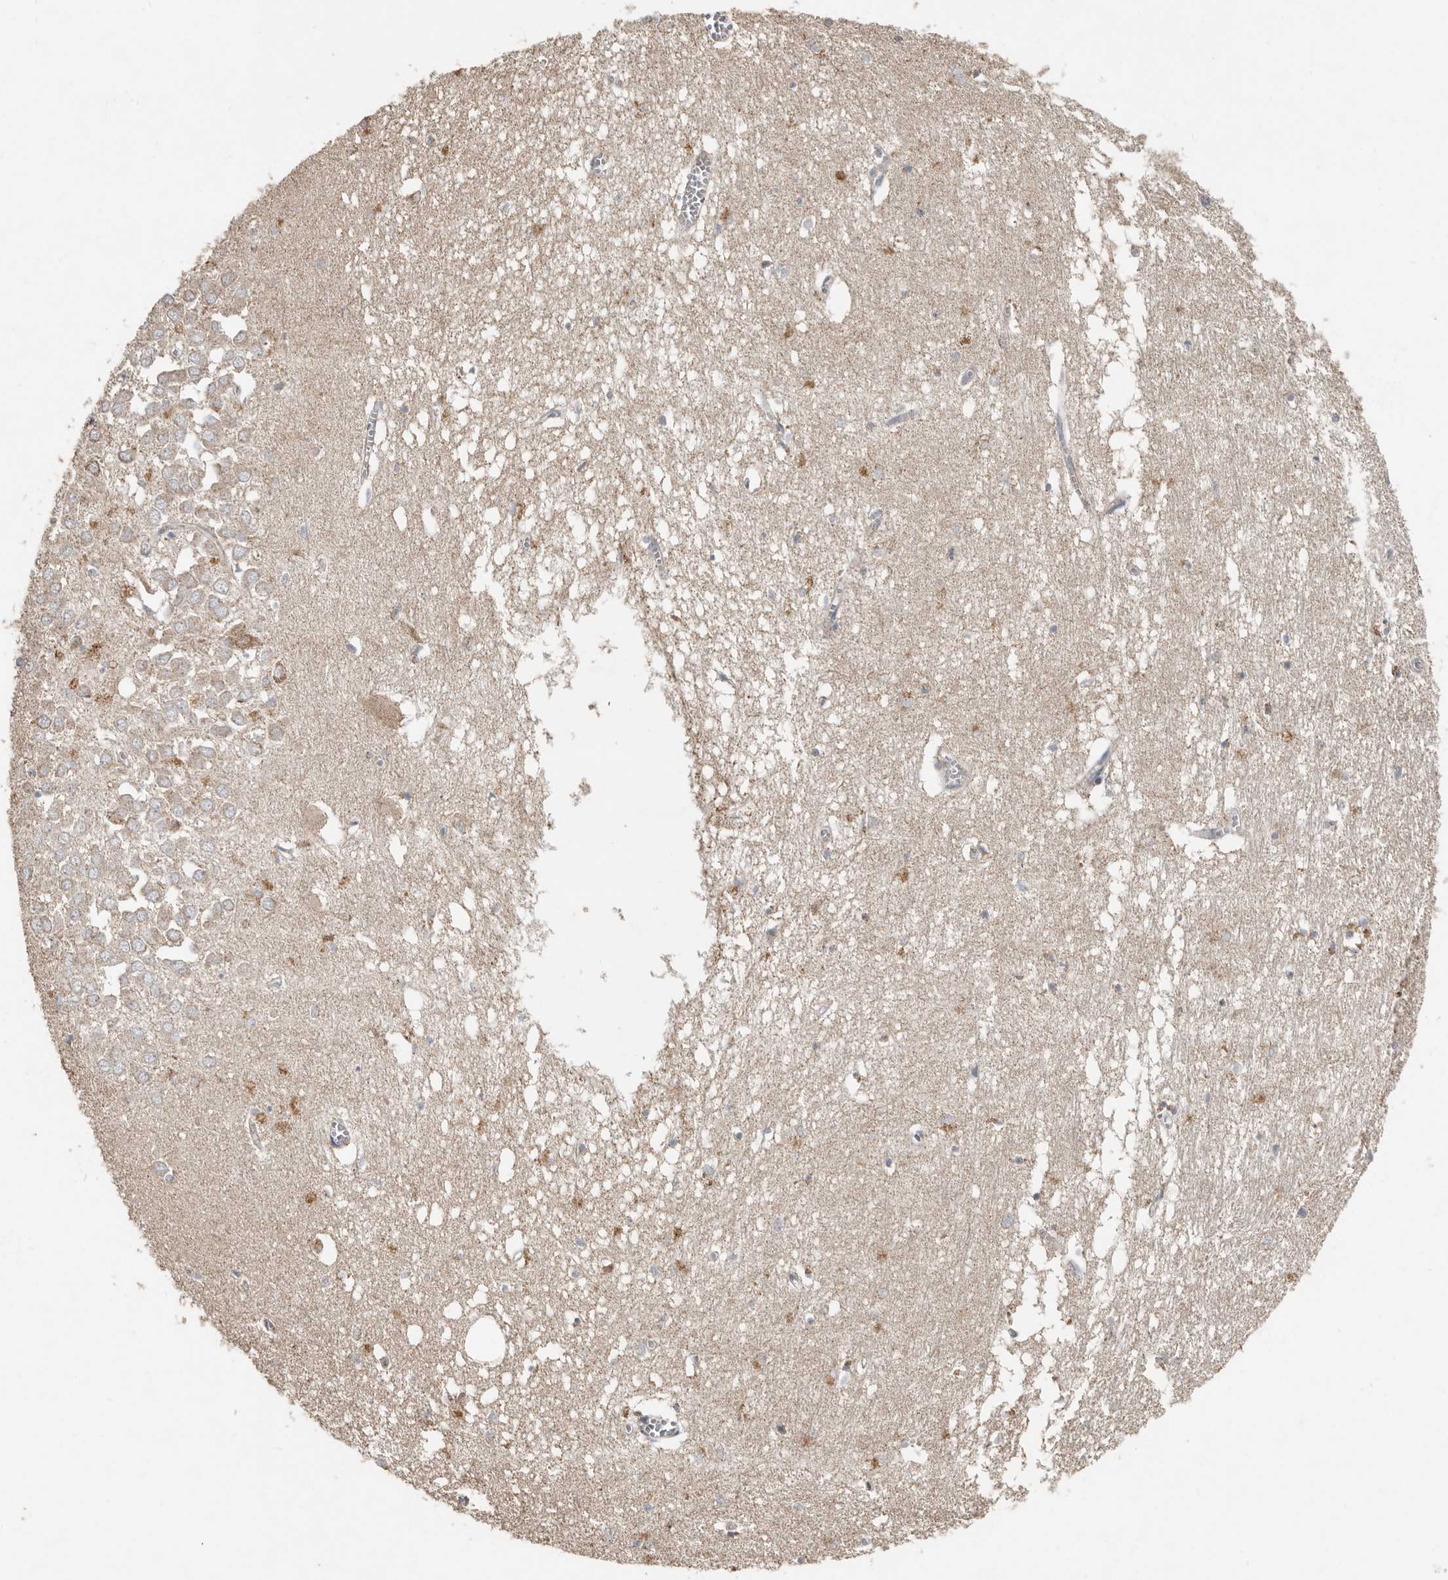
{"staining": {"intensity": "moderate", "quantity": "25%-75%", "location": "cytoplasmic/membranous"}, "tissue": "hippocampus", "cell_type": "Glial cells", "image_type": "normal", "snomed": [{"axis": "morphology", "description": "Normal tissue, NOS"}, {"axis": "topography", "description": "Hippocampus"}], "caption": "Moderate cytoplasmic/membranous protein positivity is identified in approximately 25%-75% of glial cells in hippocampus.", "gene": "KIF26B", "patient": {"sex": "male", "age": 70}}